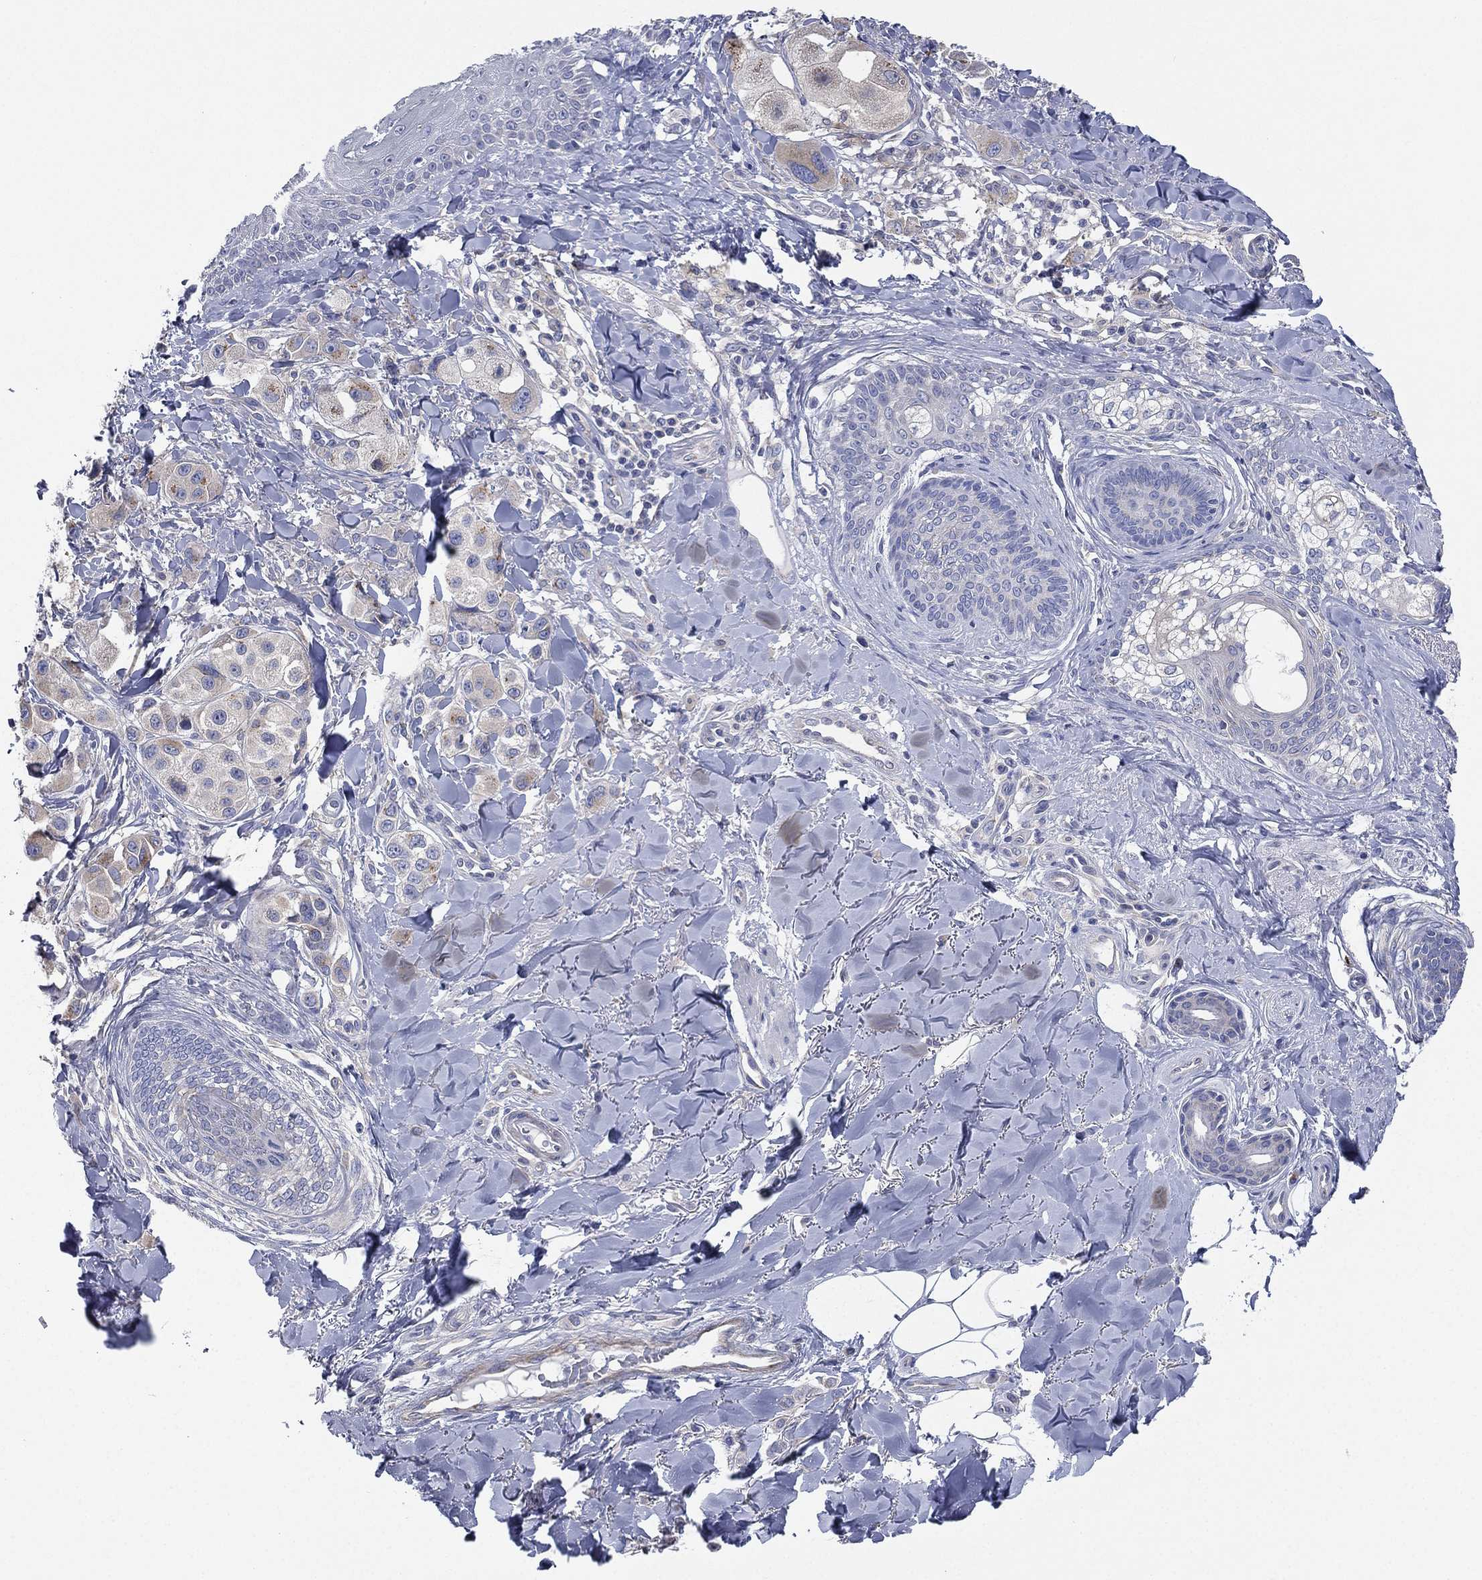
{"staining": {"intensity": "negative", "quantity": "none", "location": "none"}, "tissue": "melanoma", "cell_type": "Tumor cells", "image_type": "cancer", "snomed": [{"axis": "morphology", "description": "Malignant melanoma, NOS"}, {"axis": "topography", "description": "Skin"}], "caption": "DAB (3,3'-diaminobenzidine) immunohistochemical staining of malignant melanoma reveals no significant positivity in tumor cells.", "gene": "ATP8A2", "patient": {"sex": "male", "age": 57}}